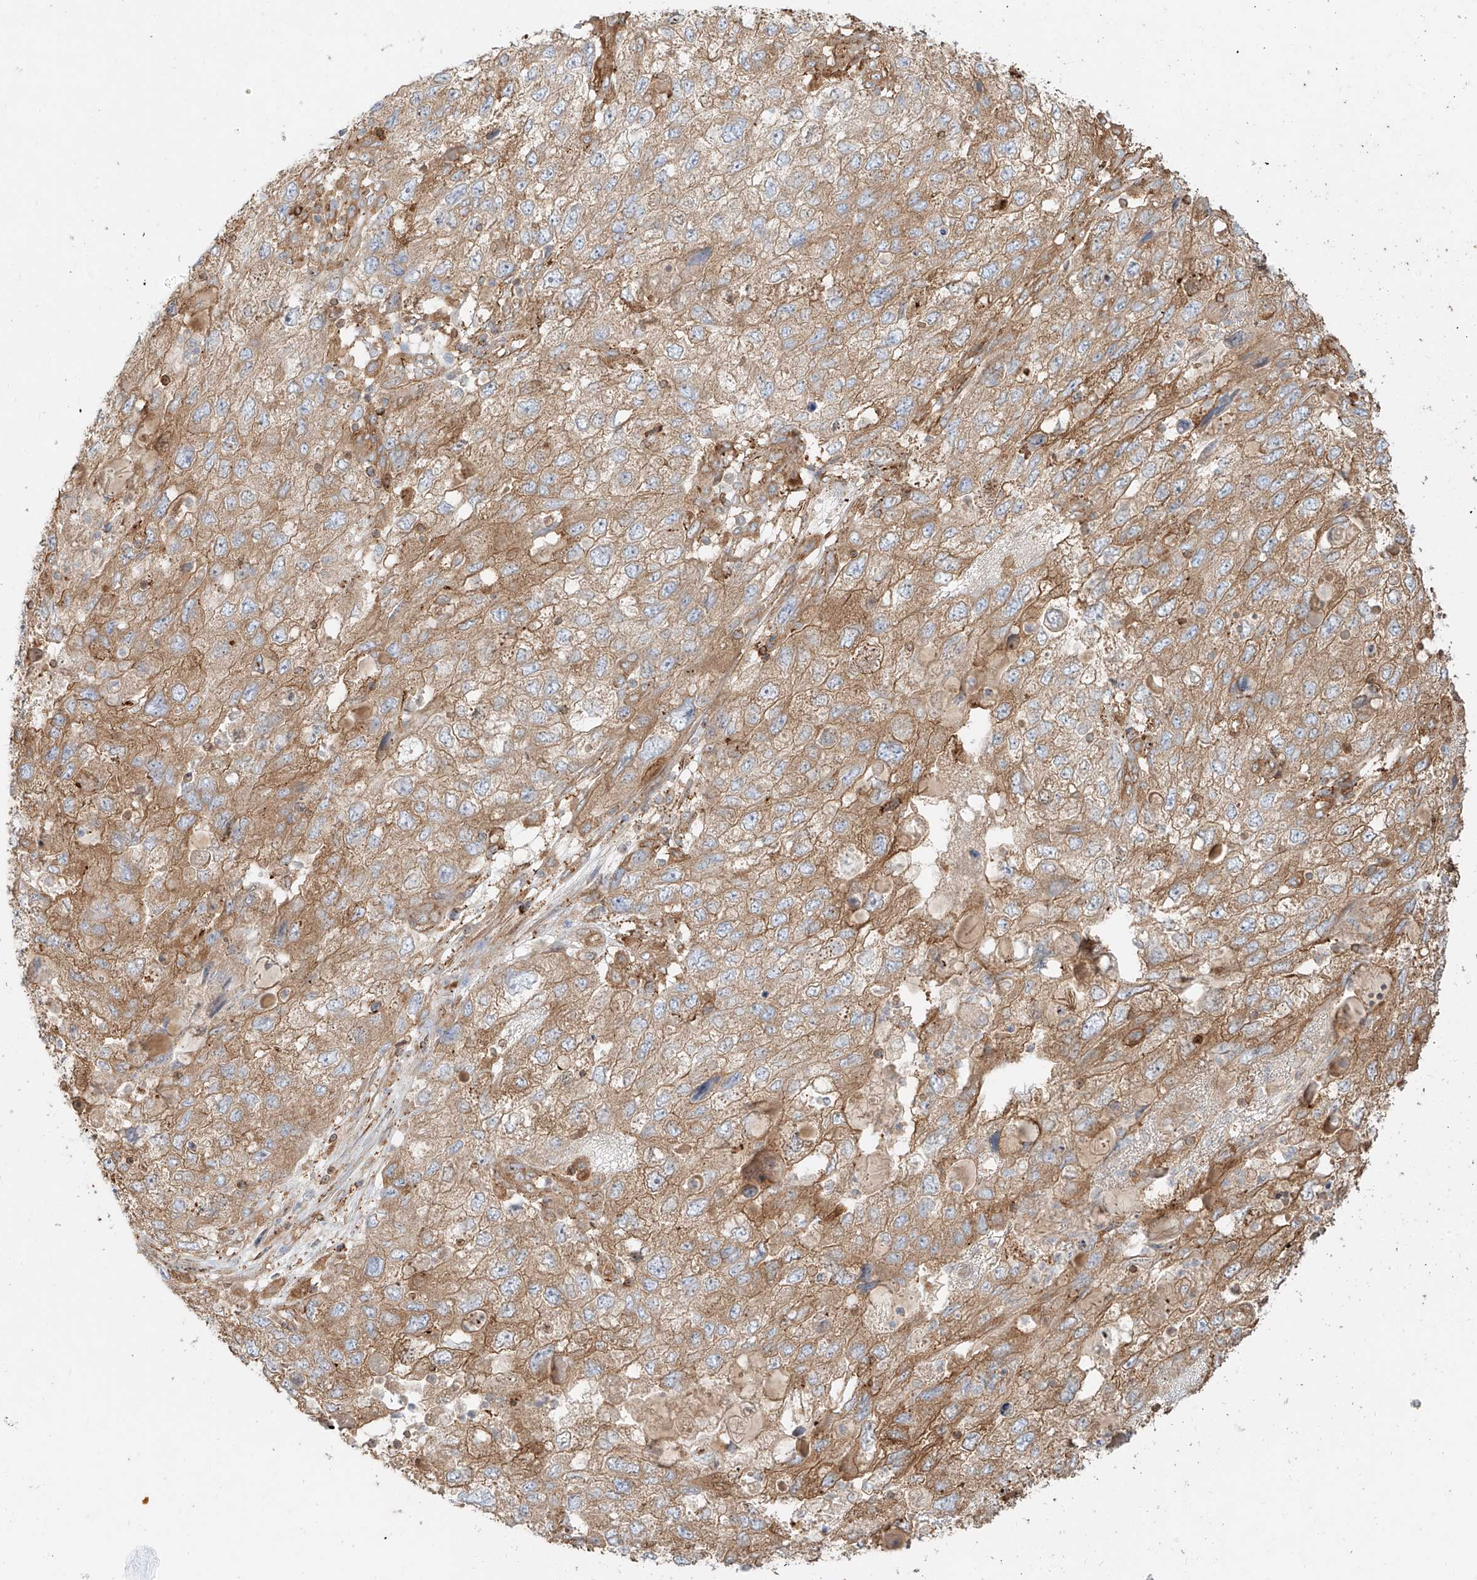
{"staining": {"intensity": "moderate", "quantity": ">75%", "location": "cytoplasmic/membranous"}, "tissue": "endometrial cancer", "cell_type": "Tumor cells", "image_type": "cancer", "snomed": [{"axis": "morphology", "description": "Adenocarcinoma, NOS"}, {"axis": "topography", "description": "Endometrium"}], "caption": "This image reveals immunohistochemistry staining of endometrial adenocarcinoma, with medium moderate cytoplasmic/membranous positivity in about >75% of tumor cells.", "gene": "SNX9", "patient": {"sex": "female", "age": 49}}